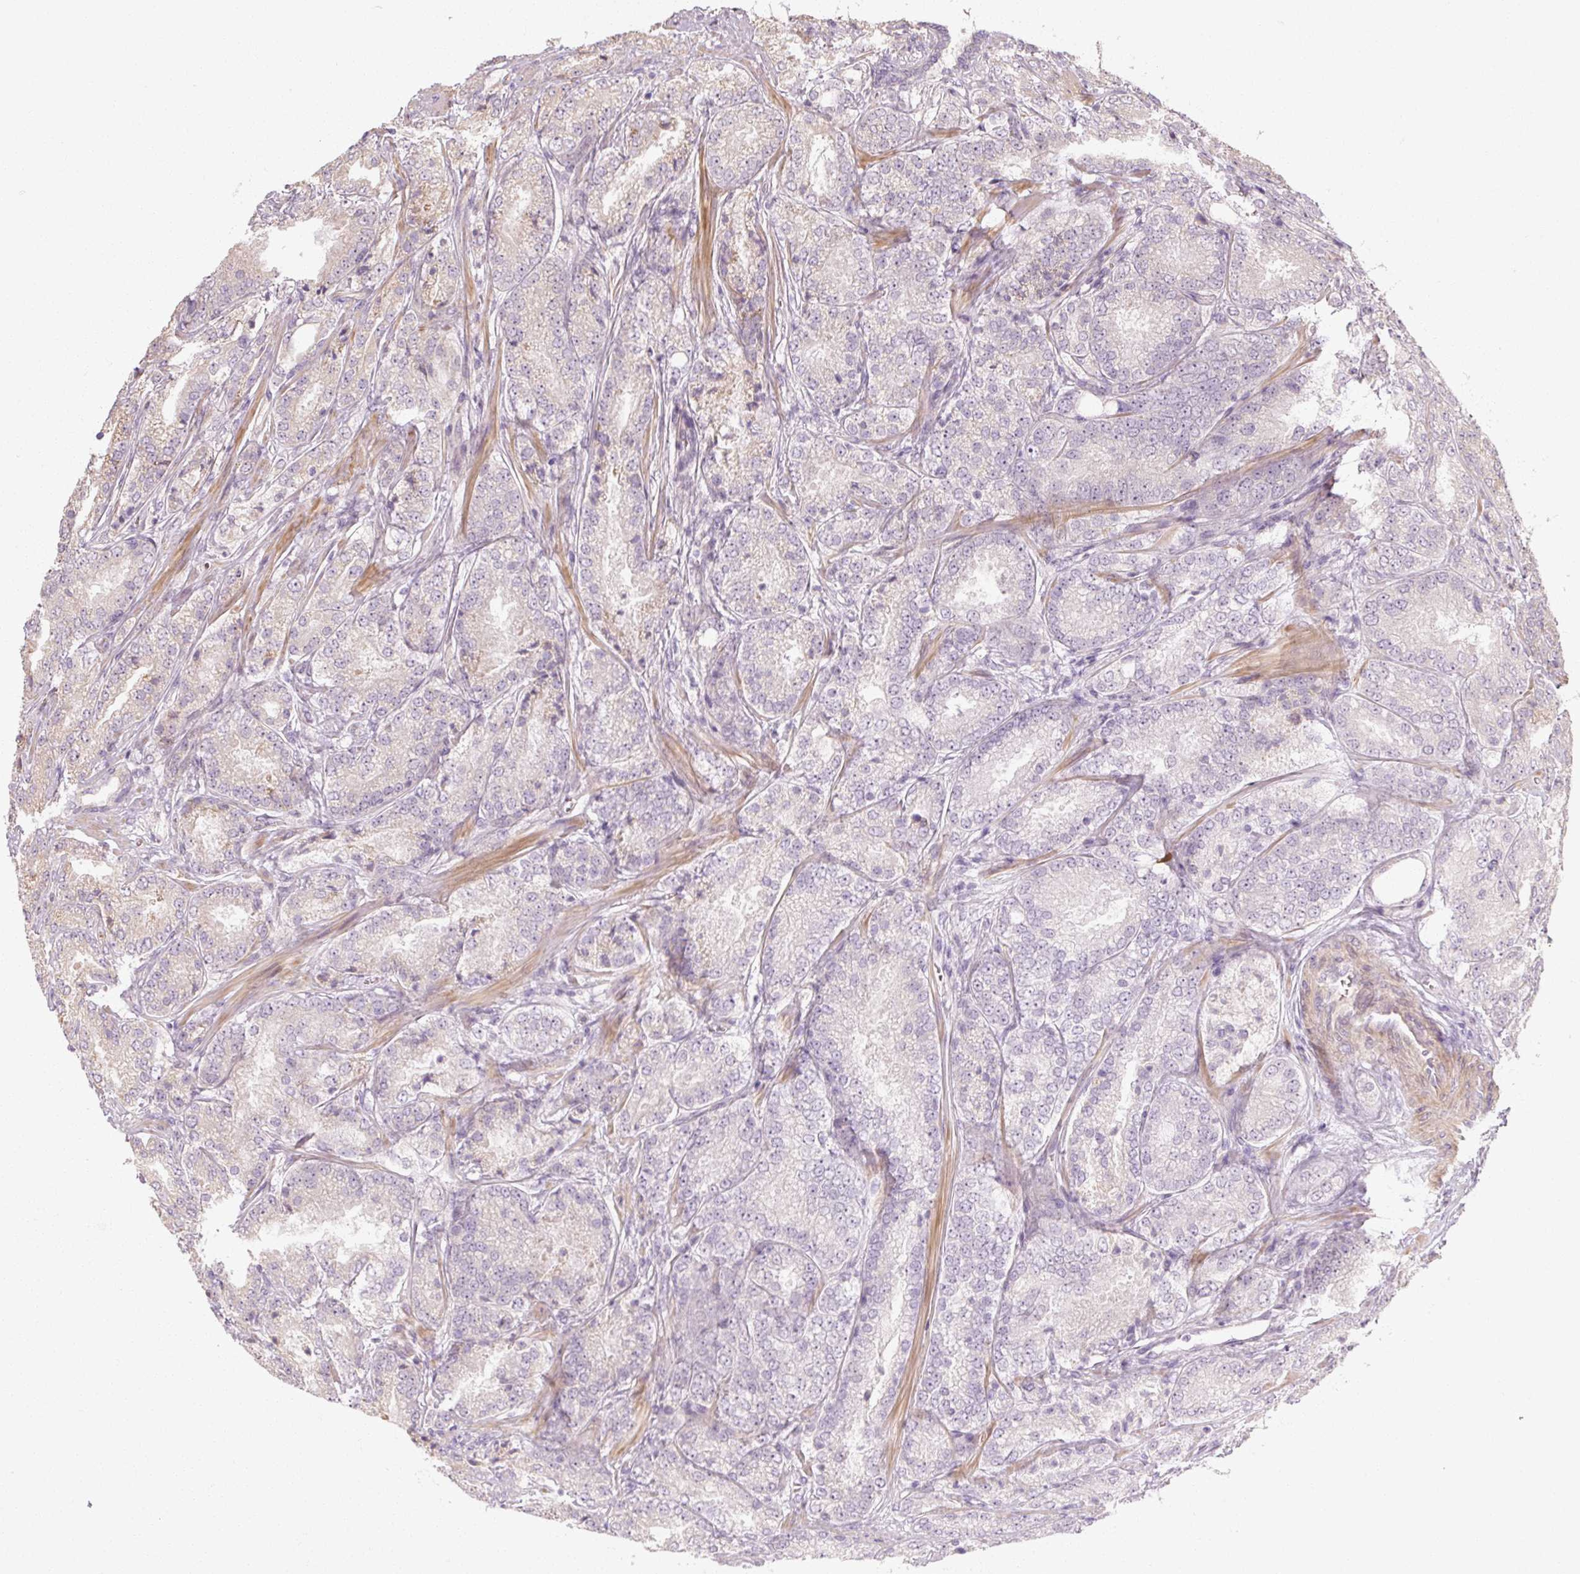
{"staining": {"intensity": "negative", "quantity": "none", "location": "none"}, "tissue": "prostate cancer", "cell_type": "Tumor cells", "image_type": "cancer", "snomed": [{"axis": "morphology", "description": "Adenocarcinoma, High grade"}, {"axis": "topography", "description": "Prostate"}], "caption": "Immunohistochemical staining of human prostate cancer (adenocarcinoma (high-grade)) shows no significant staining in tumor cells.", "gene": "RB1CC1", "patient": {"sex": "male", "age": 63}}